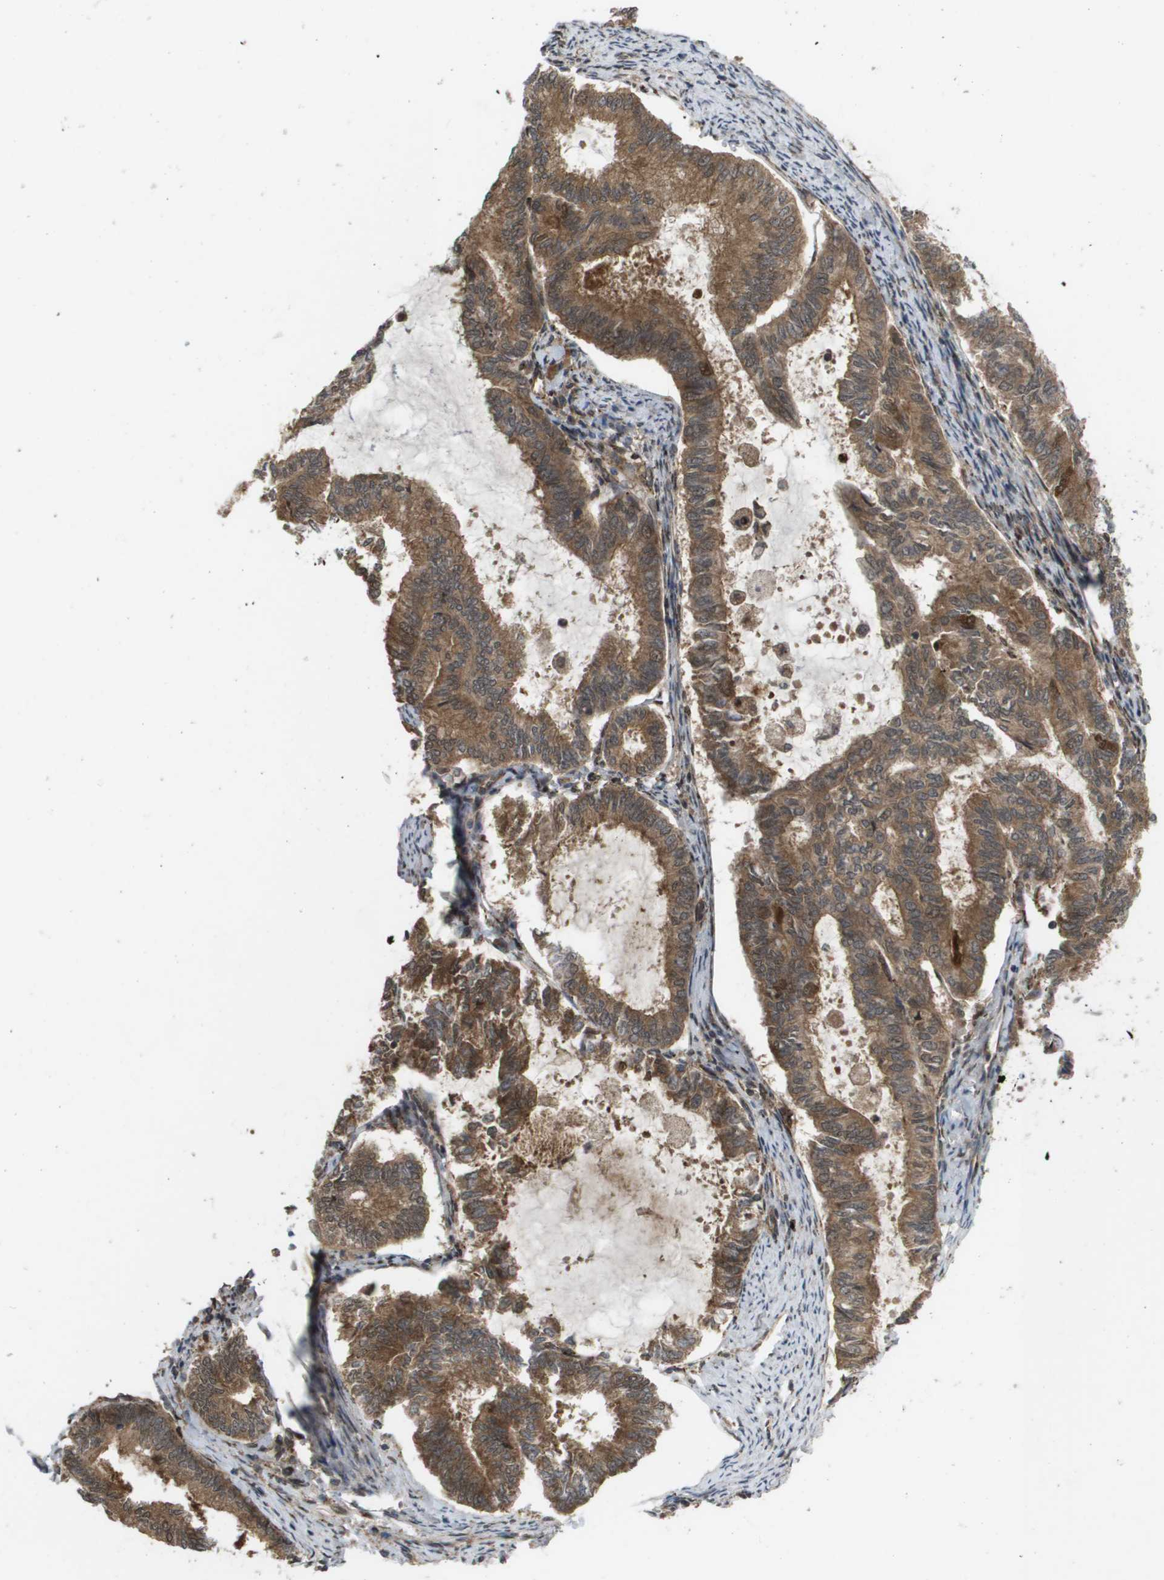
{"staining": {"intensity": "moderate", "quantity": ">75%", "location": "cytoplasmic/membranous"}, "tissue": "endometrial cancer", "cell_type": "Tumor cells", "image_type": "cancer", "snomed": [{"axis": "morphology", "description": "Adenocarcinoma, NOS"}, {"axis": "topography", "description": "Endometrium"}], "caption": "Protein analysis of endometrial cancer tissue shows moderate cytoplasmic/membranous positivity in approximately >75% of tumor cells.", "gene": "CTPS2", "patient": {"sex": "female", "age": 86}}